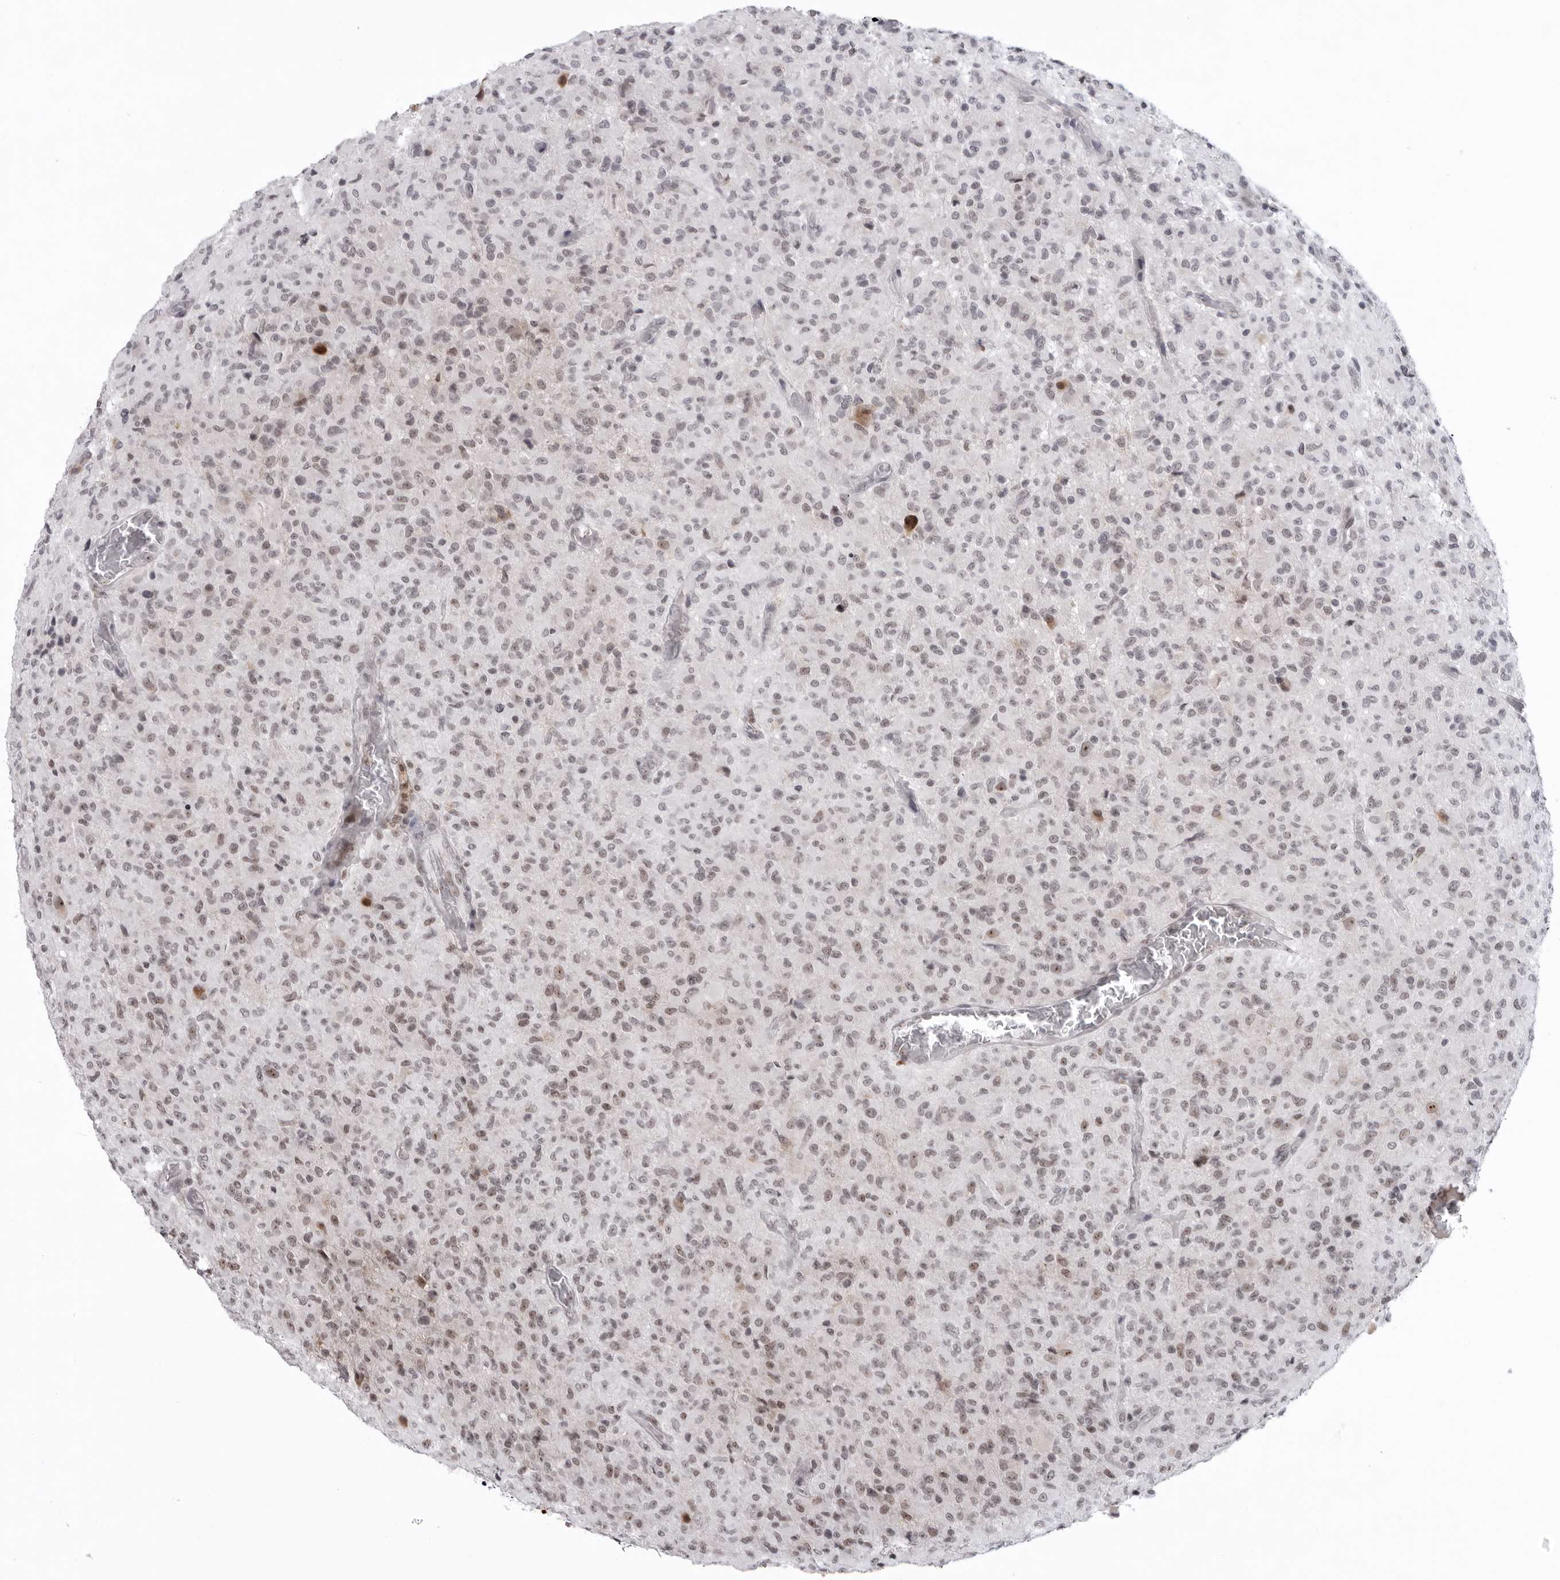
{"staining": {"intensity": "weak", "quantity": "25%-75%", "location": "nuclear"}, "tissue": "glioma", "cell_type": "Tumor cells", "image_type": "cancer", "snomed": [{"axis": "morphology", "description": "Glioma, malignant, High grade"}, {"axis": "topography", "description": "Brain"}], "caption": "A brown stain shows weak nuclear staining of a protein in human glioma tumor cells.", "gene": "EXOSC10", "patient": {"sex": "female", "age": 57}}